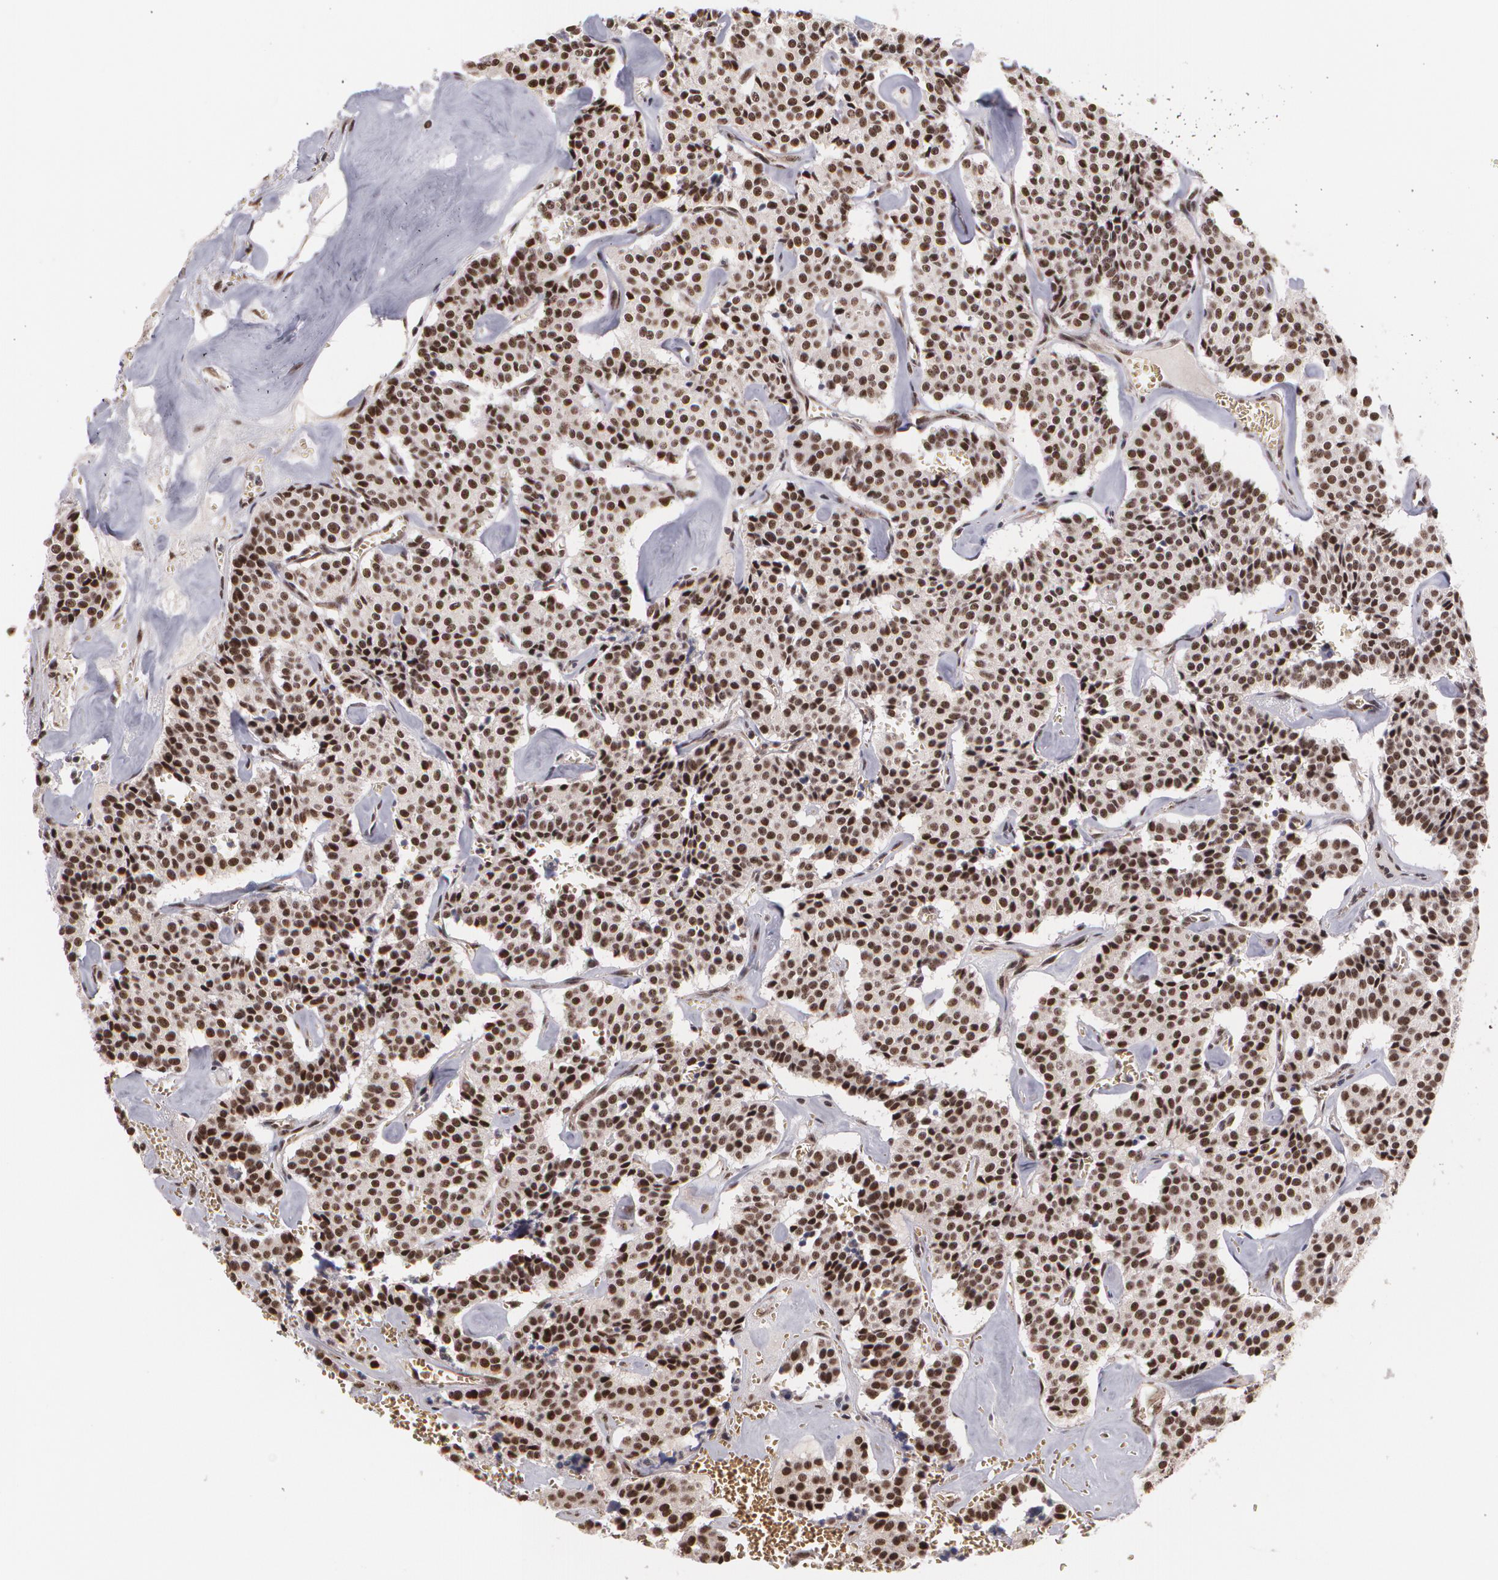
{"staining": {"intensity": "strong", "quantity": ">75%", "location": "cytoplasmic/membranous,nuclear"}, "tissue": "carcinoid", "cell_type": "Tumor cells", "image_type": "cancer", "snomed": [{"axis": "morphology", "description": "Carcinoid, malignant, NOS"}, {"axis": "topography", "description": "Bronchus"}], "caption": "High-power microscopy captured an immunohistochemistry image of malignant carcinoid, revealing strong cytoplasmic/membranous and nuclear positivity in approximately >75% of tumor cells.", "gene": "C6orf15", "patient": {"sex": "male", "age": 55}}